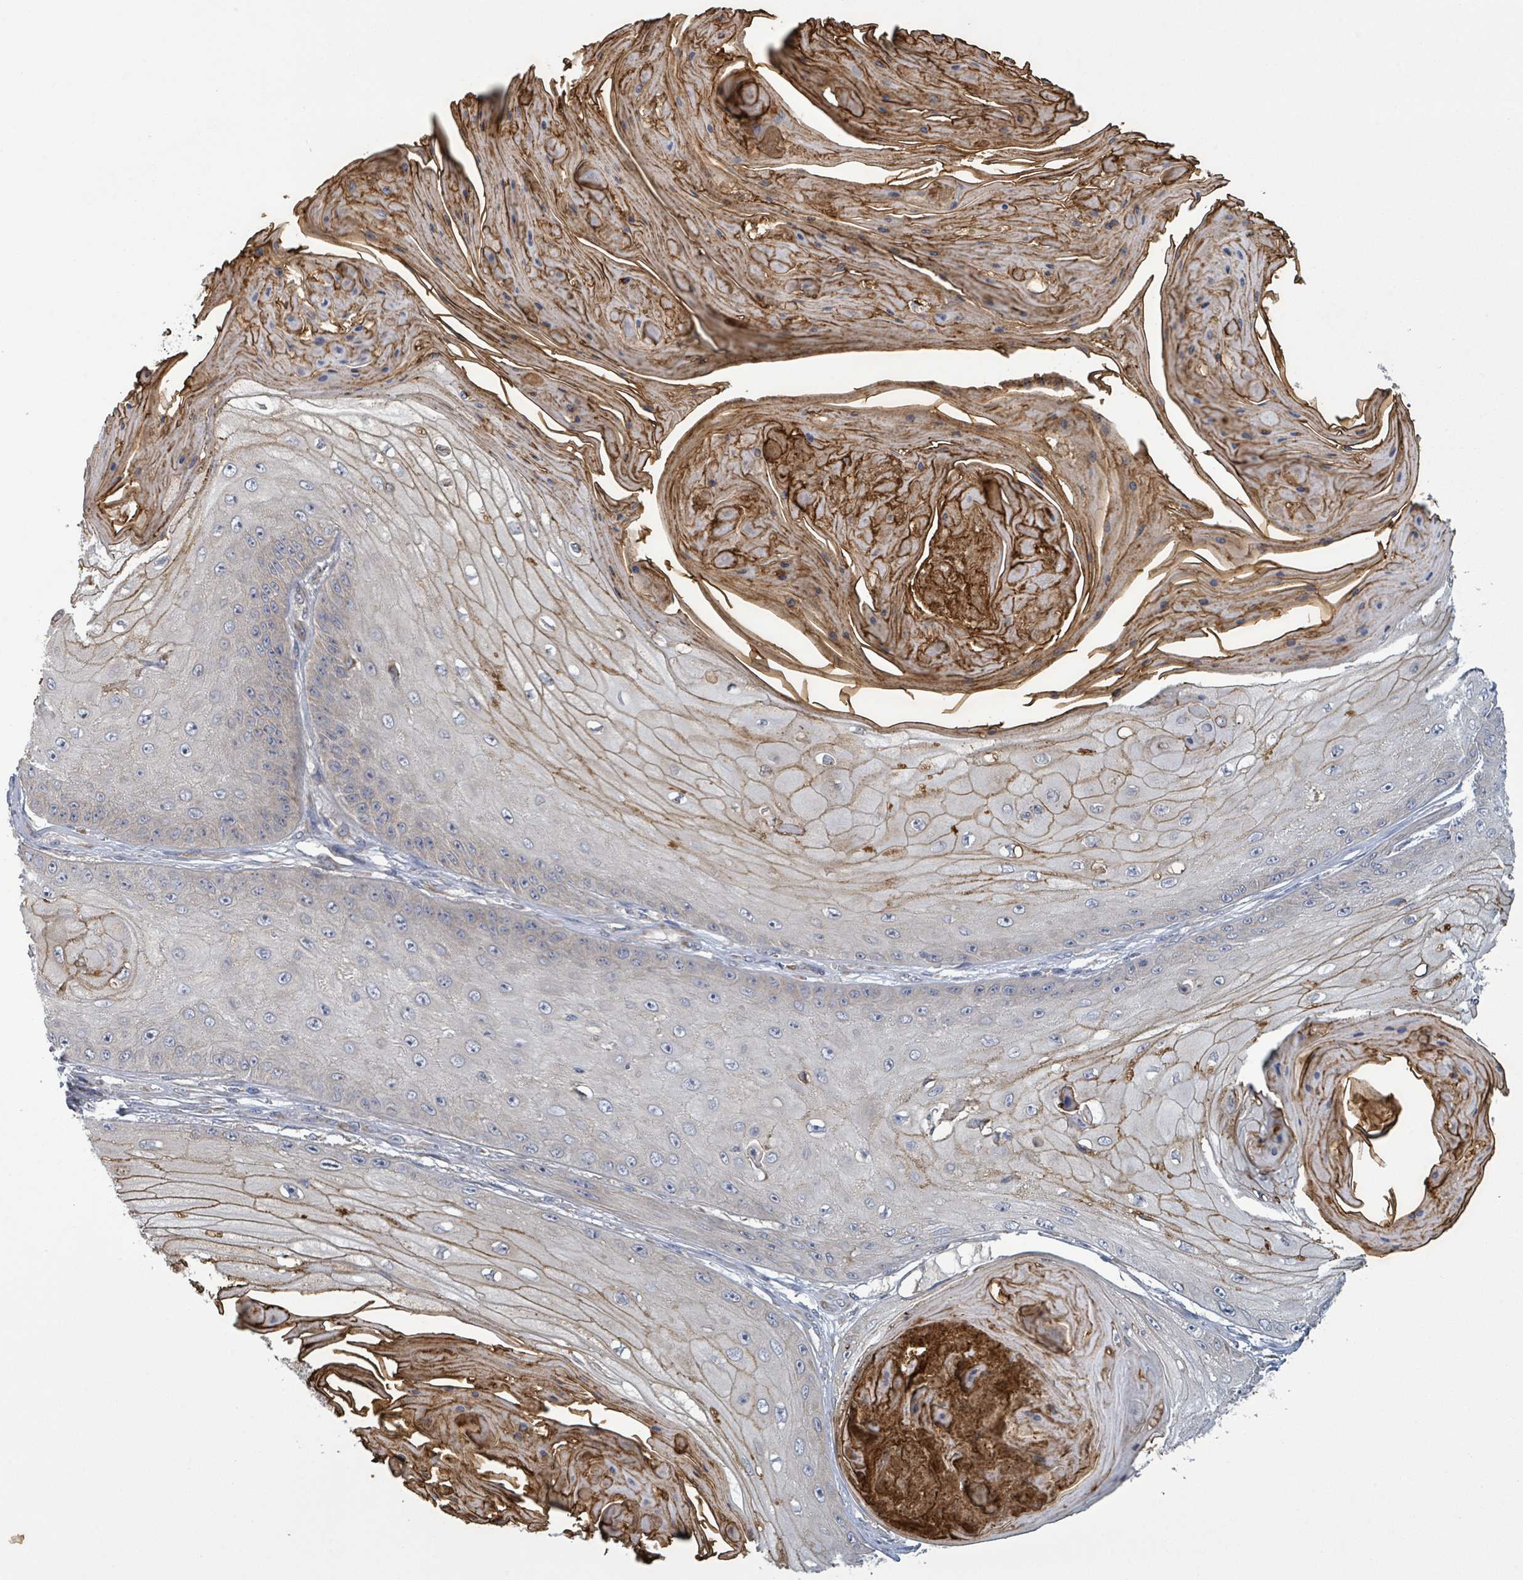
{"staining": {"intensity": "moderate", "quantity": "<25%", "location": "cytoplasmic/membranous"}, "tissue": "skin cancer", "cell_type": "Tumor cells", "image_type": "cancer", "snomed": [{"axis": "morphology", "description": "Squamous cell carcinoma, NOS"}, {"axis": "topography", "description": "Skin"}], "caption": "This image displays IHC staining of human skin squamous cell carcinoma, with low moderate cytoplasmic/membranous expression in about <25% of tumor cells.", "gene": "ATP13A1", "patient": {"sex": "male", "age": 70}}